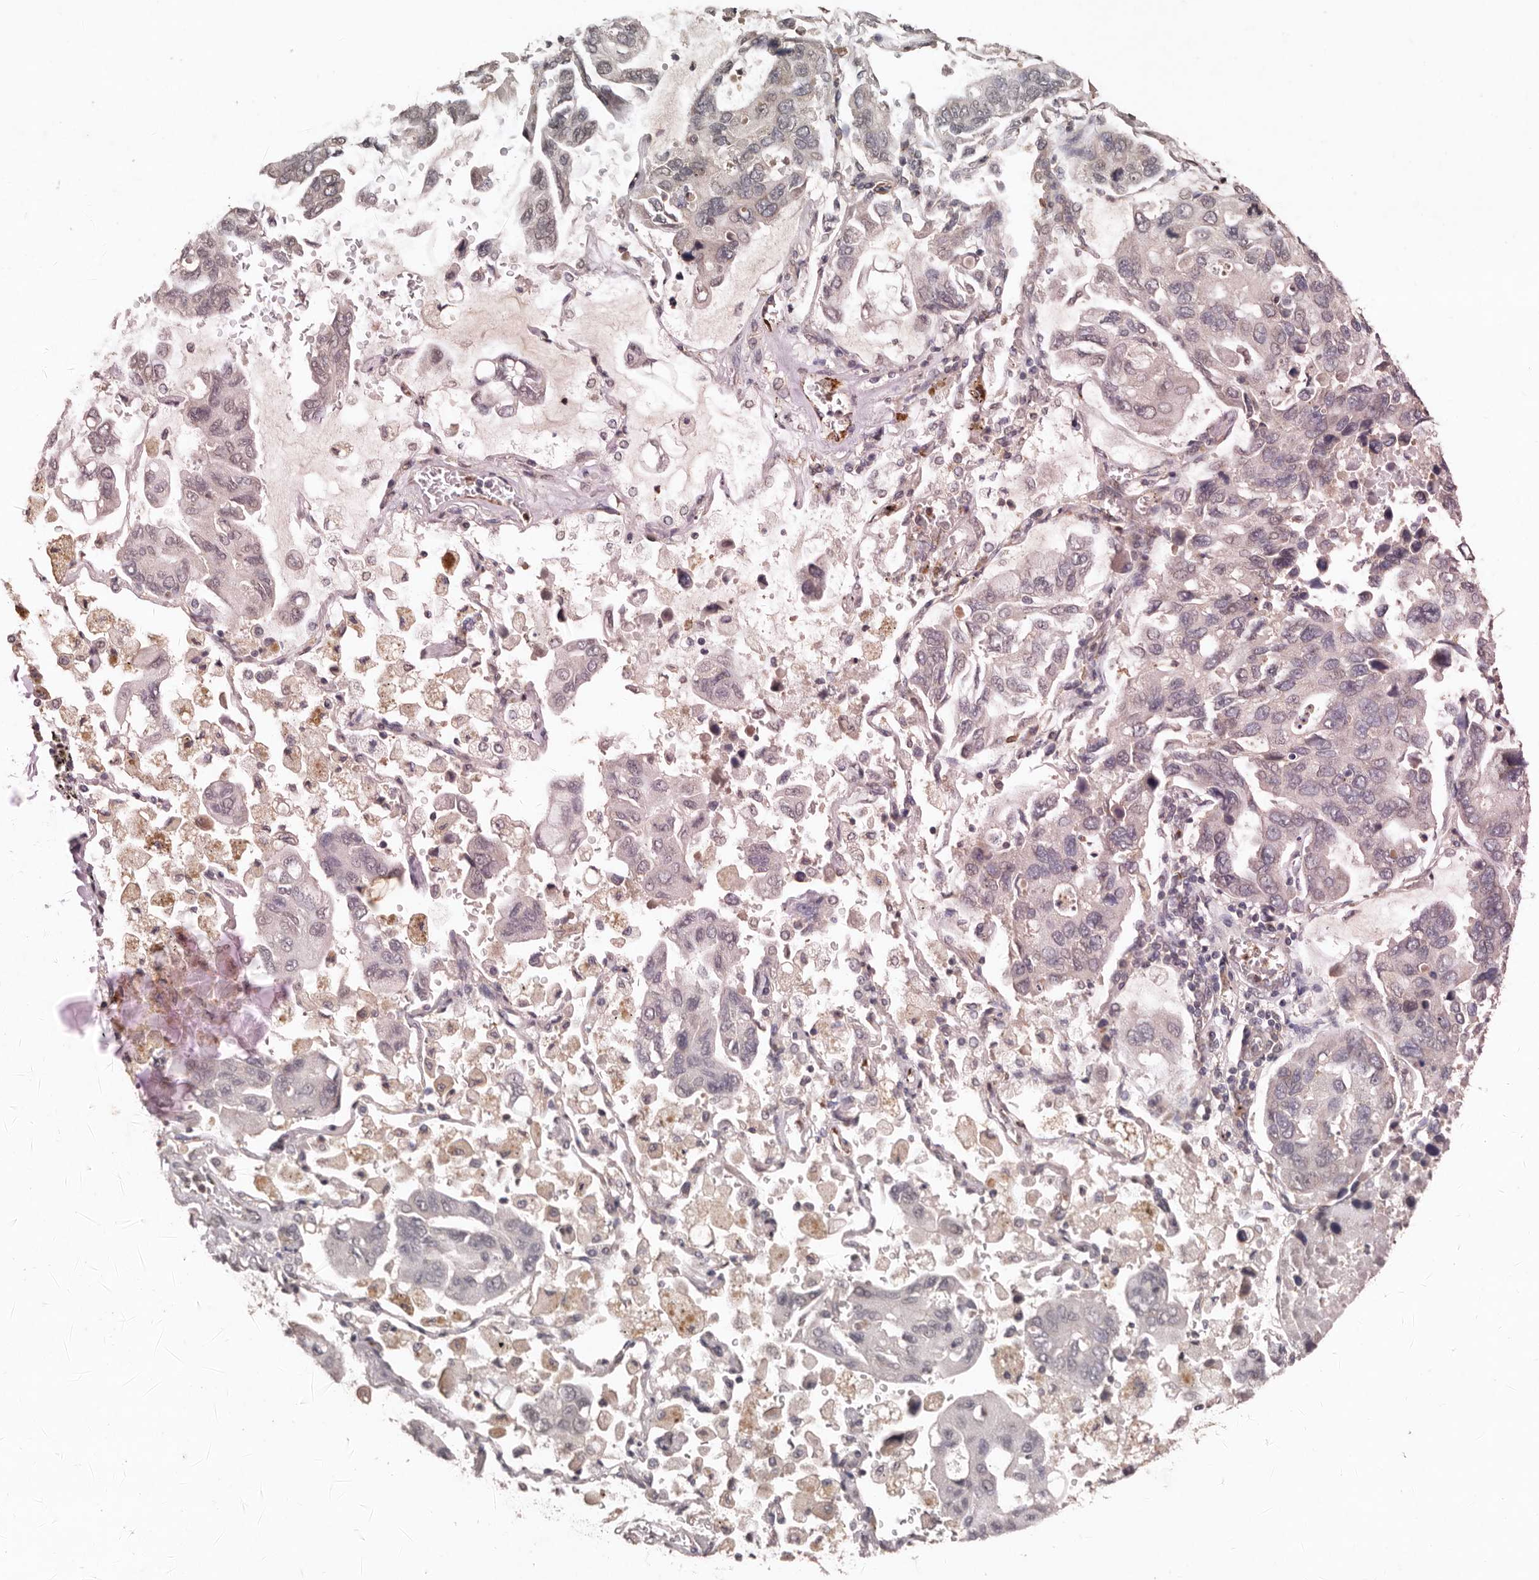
{"staining": {"intensity": "negative", "quantity": "none", "location": "none"}, "tissue": "lung cancer", "cell_type": "Tumor cells", "image_type": "cancer", "snomed": [{"axis": "morphology", "description": "Adenocarcinoma, NOS"}, {"axis": "topography", "description": "Lung"}], "caption": "A photomicrograph of human adenocarcinoma (lung) is negative for staining in tumor cells.", "gene": "SULT1E1", "patient": {"sex": "male", "age": 64}}